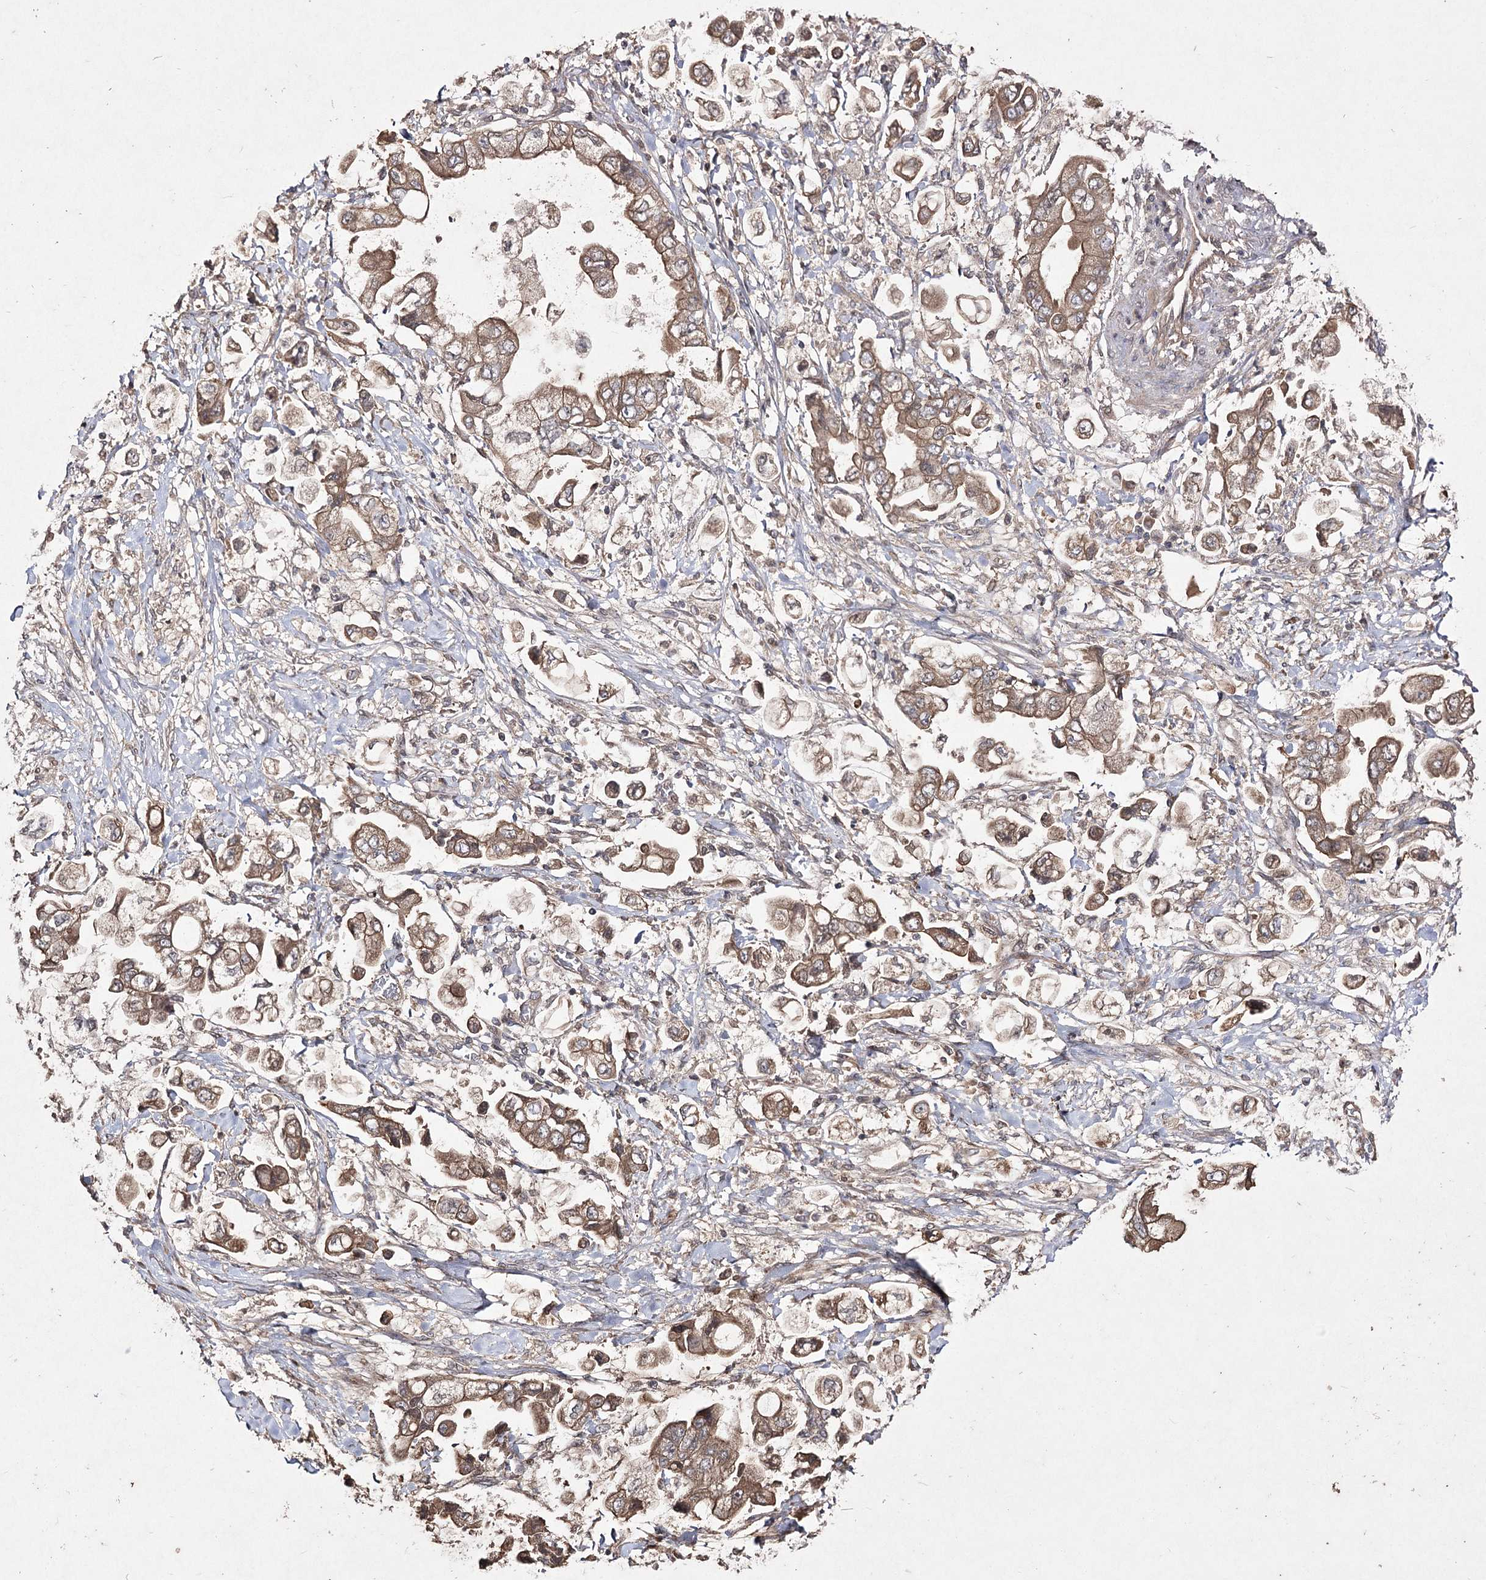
{"staining": {"intensity": "moderate", "quantity": ">75%", "location": "cytoplasmic/membranous"}, "tissue": "stomach cancer", "cell_type": "Tumor cells", "image_type": "cancer", "snomed": [{"axis": "morphology", "description": "Adenocarcinoma, NOS"}, {"axis": "topography", "description": "Stomach"}], "caption": "Stomach cancer (adenocarcinoma) tissue demonstrates moderate cytoplasmic/membranous expression in about >75% of tumor cells, visualized by immunohistochemistry. (Stains: DAB (3,3'-diaminobenzidine) in brown, nuclei in blue, Microscopy: brightfield microscopy at high magnification).", "gene": "FANCL", "patient": {"sex": "male", "age": 62}}